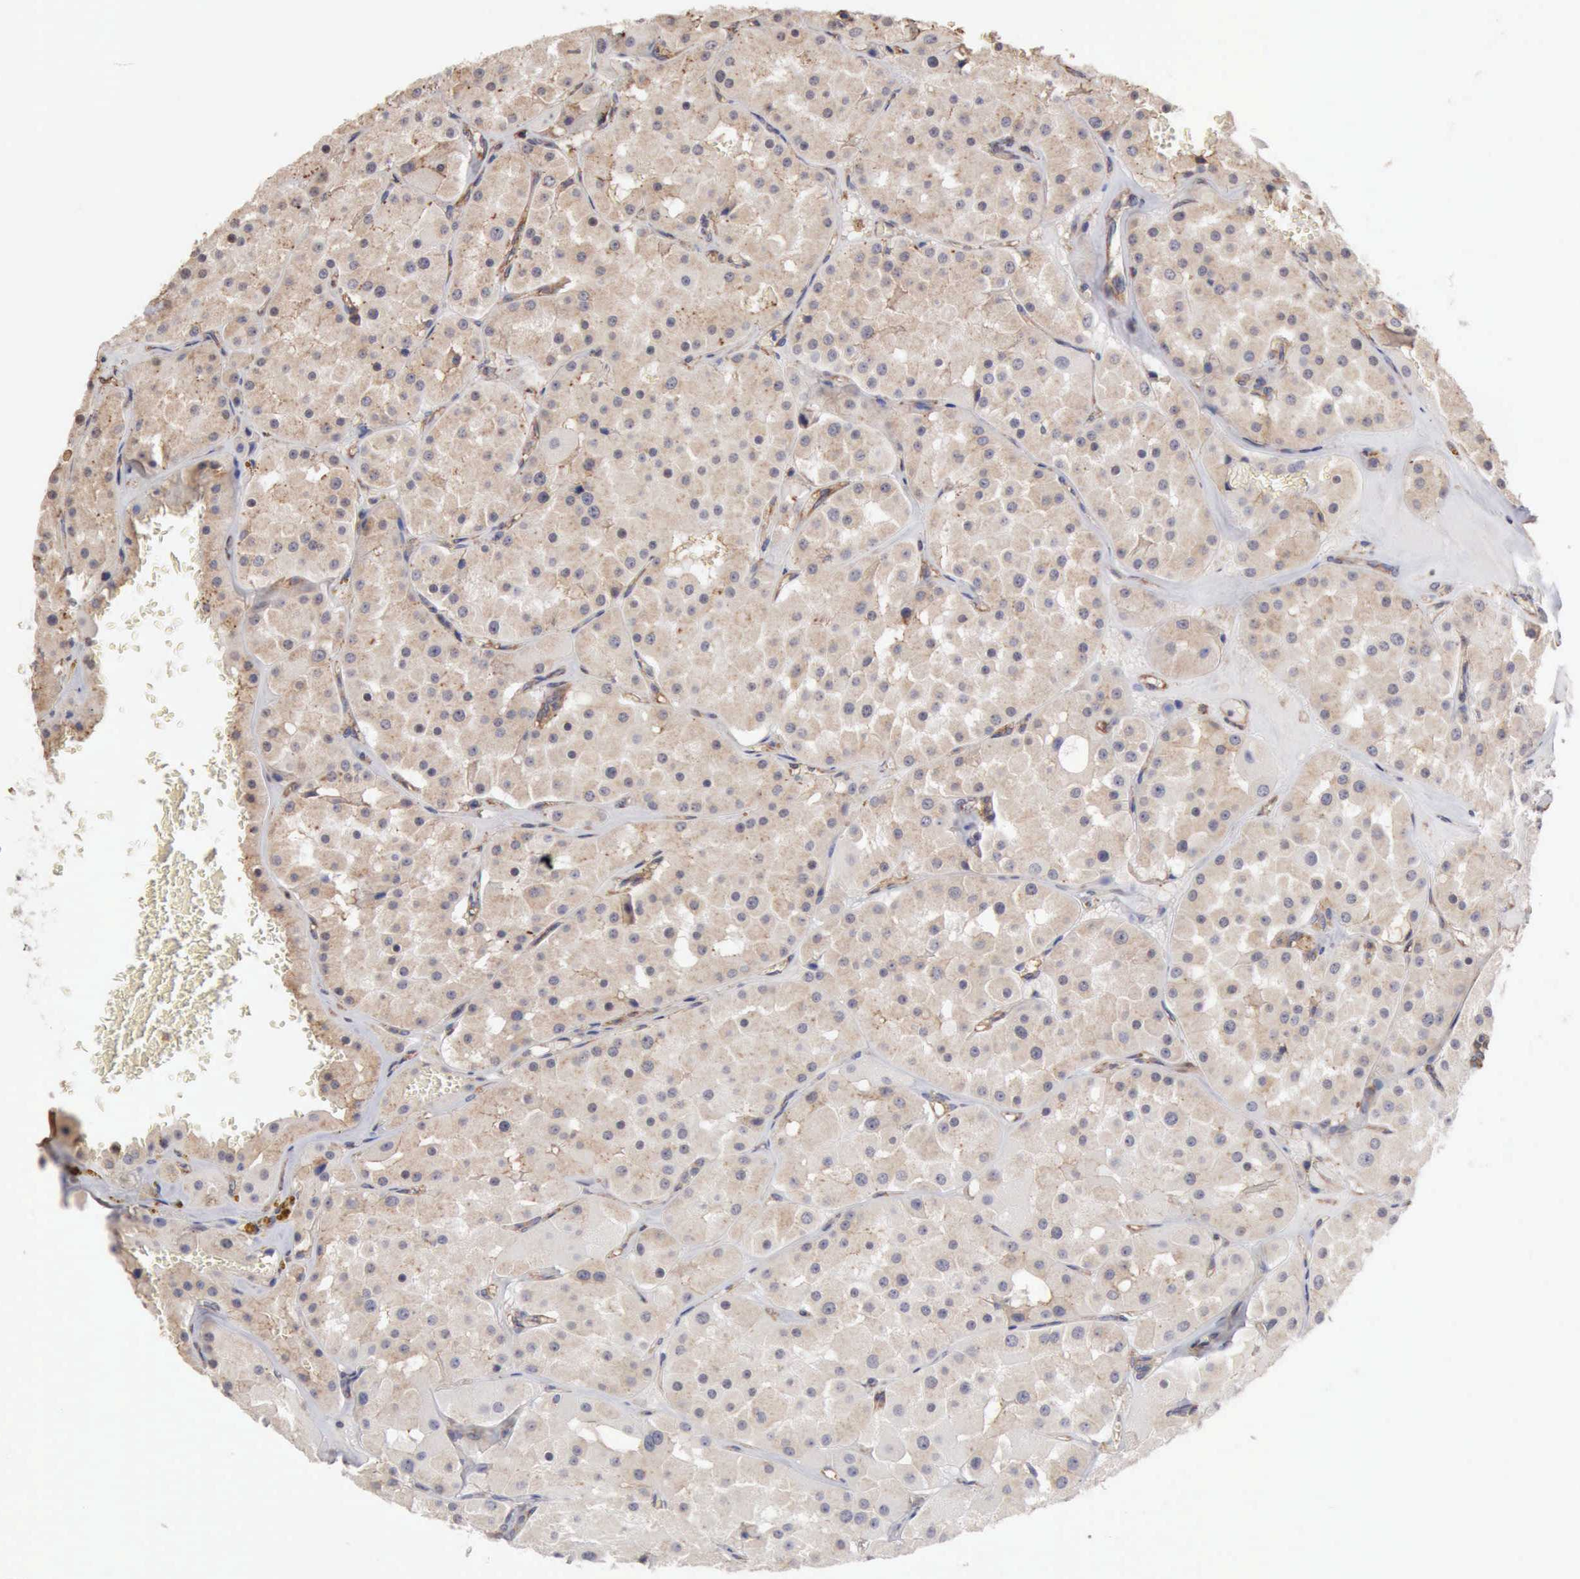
{"staining": {"intensity": "weak", "quantity": "<25%", "location": "cytoplasmic/membranous"}, "tissue": "renal cancer", "cell_type": "Tumor cells", "image_type": "cancer", "snomed": [{"axis": "morphology", "description": "Adenocarcinoma, uncertain malignant potential"}, {"axis": "topography", "description": "Kidney"}], "caption": "Tumor cells show no significant positivity in renal cancer. (DAB (3,3'-diaminobenzidine) immunohistochemistry visualized using brightfield microscopy, high magnification).", "gene": "GPR101", "patient": {"sex": "male", "age": 63}}